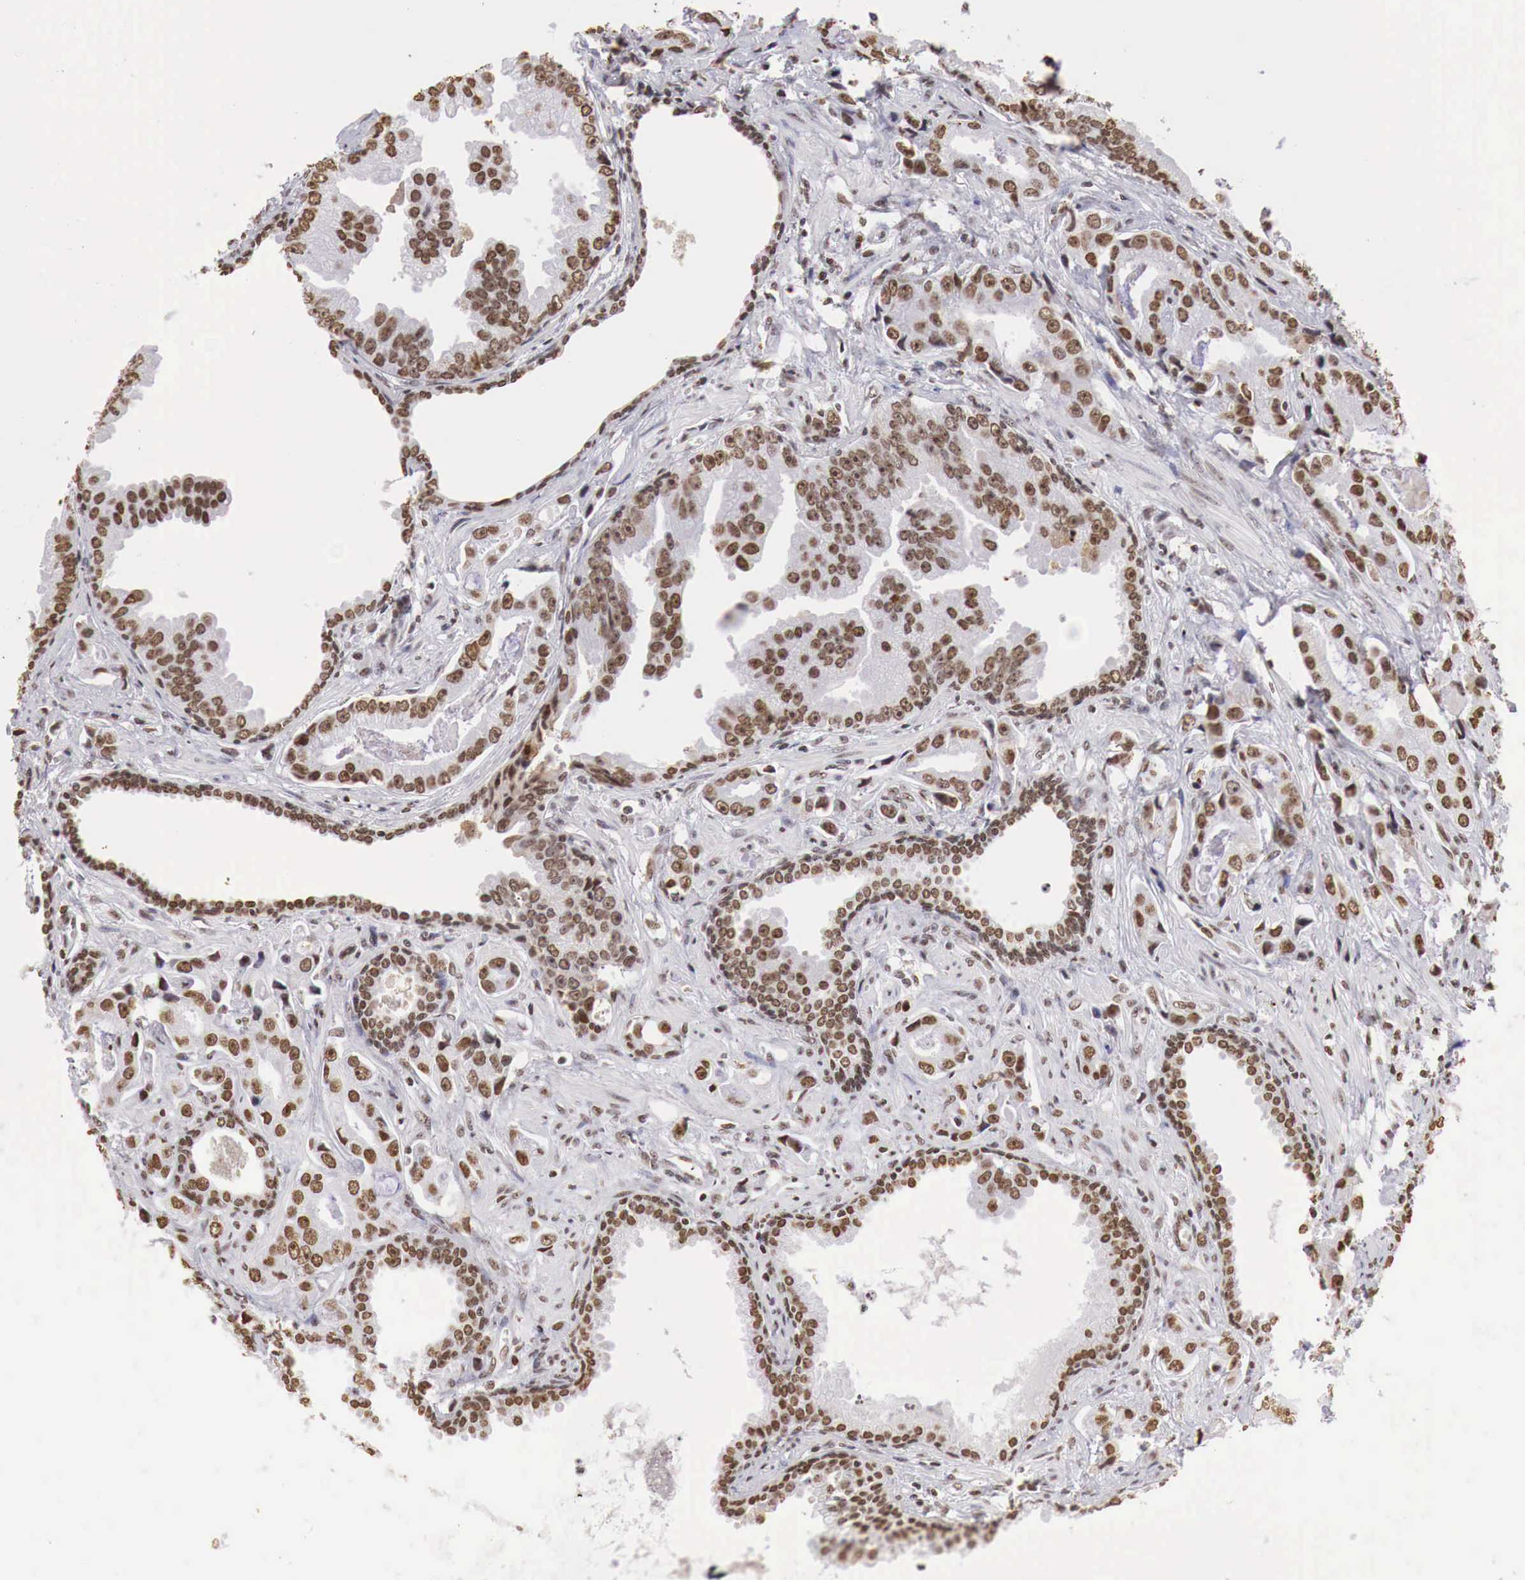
{"staining": {"intensity": "strong", "quantity": ">75%", "location": "nuclear"}, "tissue": "prostate cancer", "cell_type": "Tumor cells", "image_type": "cancer", "snomed": [{"axis": "morphology", "description": "Adenocarcinoma, Low grade"}, {"axis": "topography", "description": "Prostate"}], "caption": "Prostate cancer (low-grade adenocarcinoma) tissue exhibits strong nuclear staining in approximately >75% of tumor cells, visualized by immunohistochemistry.", "gene": "DKC1", "patient": {"sex": "male", "age": 65}}